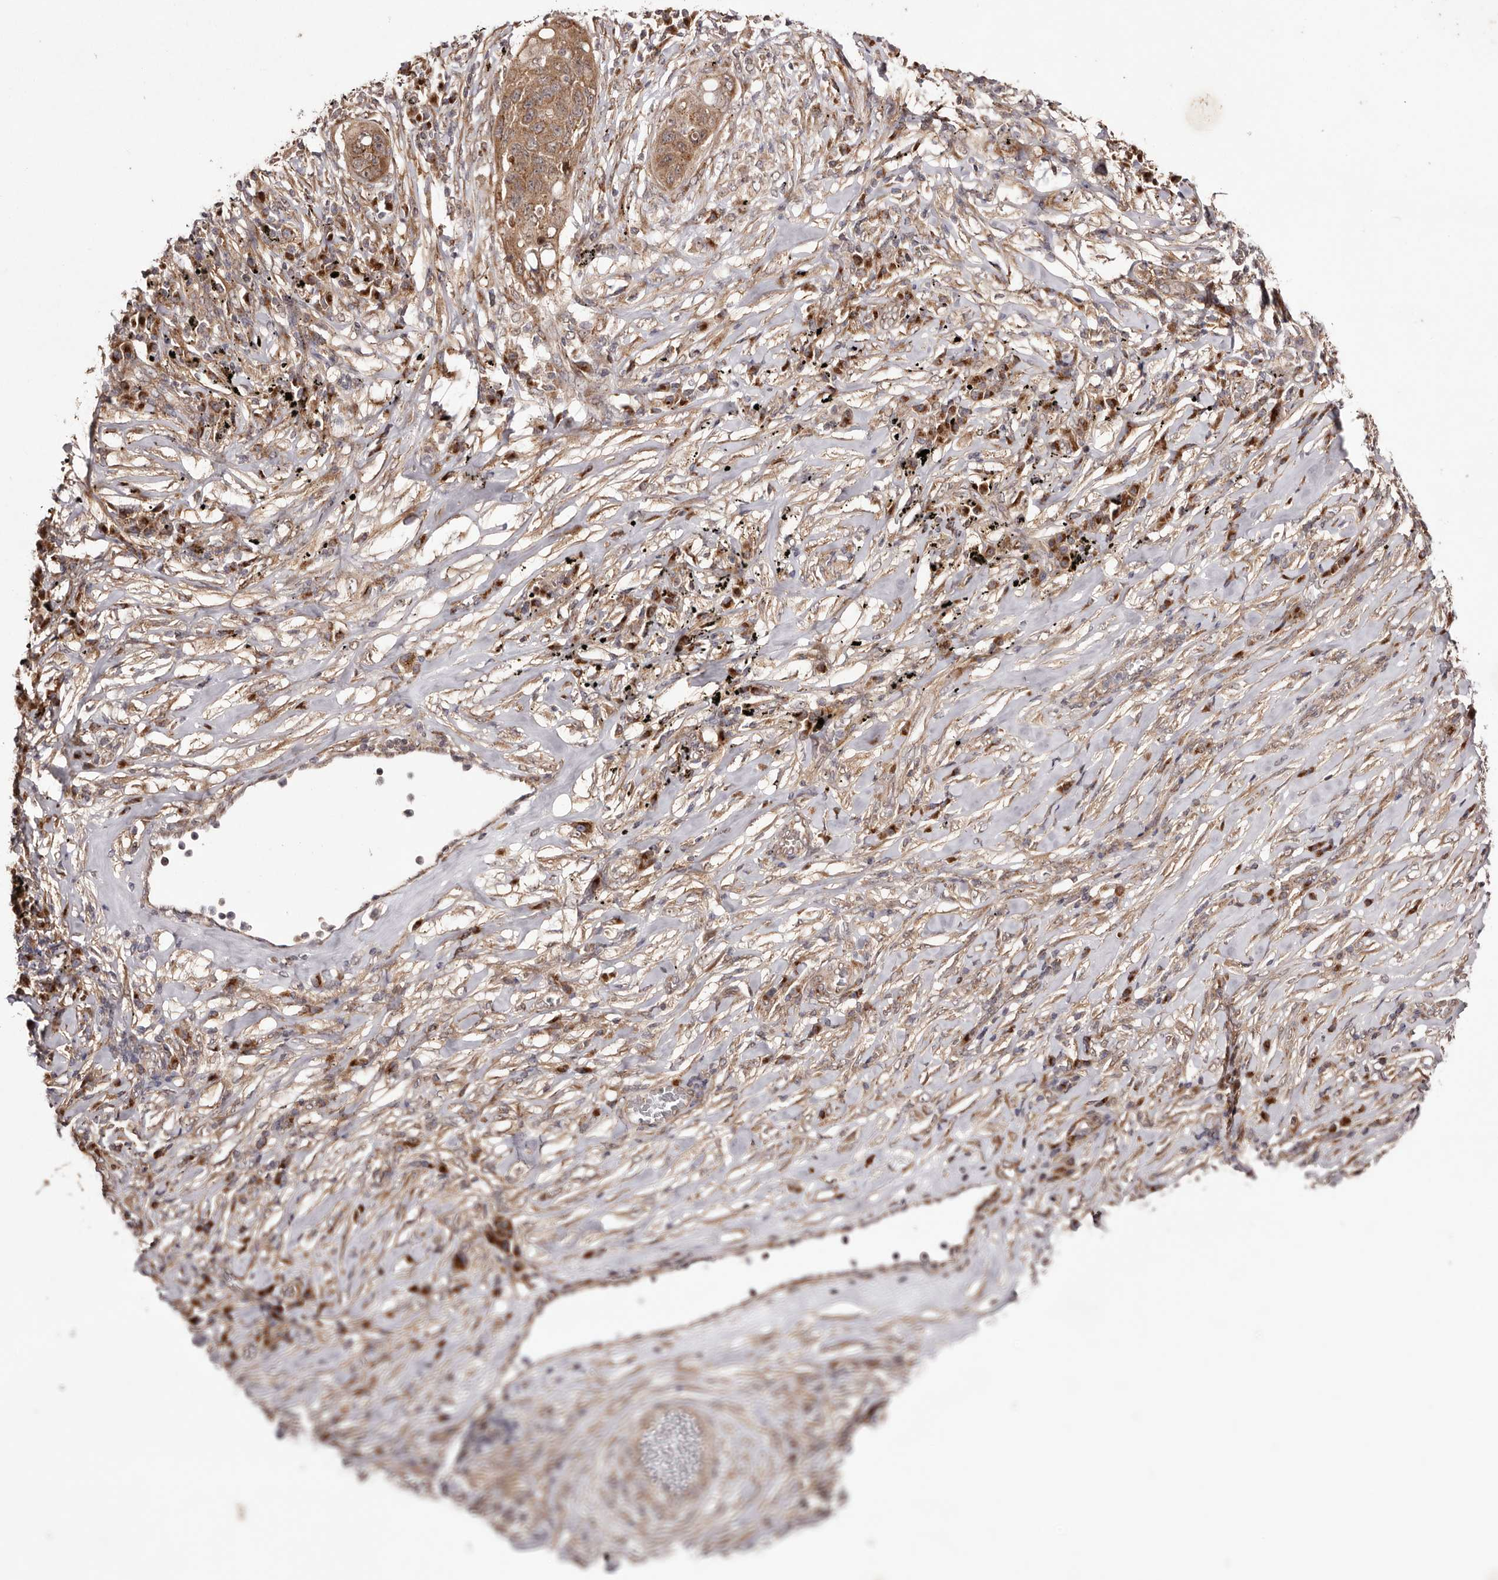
{"staining": {"intensity": "moderate", "quantity": ">75%", "location": "cytoplasmic/membranous"}, "tissue": "lung cancer", "cell_type": "Tumor cells", "image_type": "cancer", "snomed": [{"axis": "morphology", "description": "Squamous cell carcinoma, NOS"}, {"axis": "topography", "description": "Lung"}], "caption": "DAB immunohistochemical staining of lung cancer displays moderate cytoplasmic/membranous protein expression in about >75% of tumor cells.", "gene": "EGR3", "patient": {"sex": "female", "age": 63}}